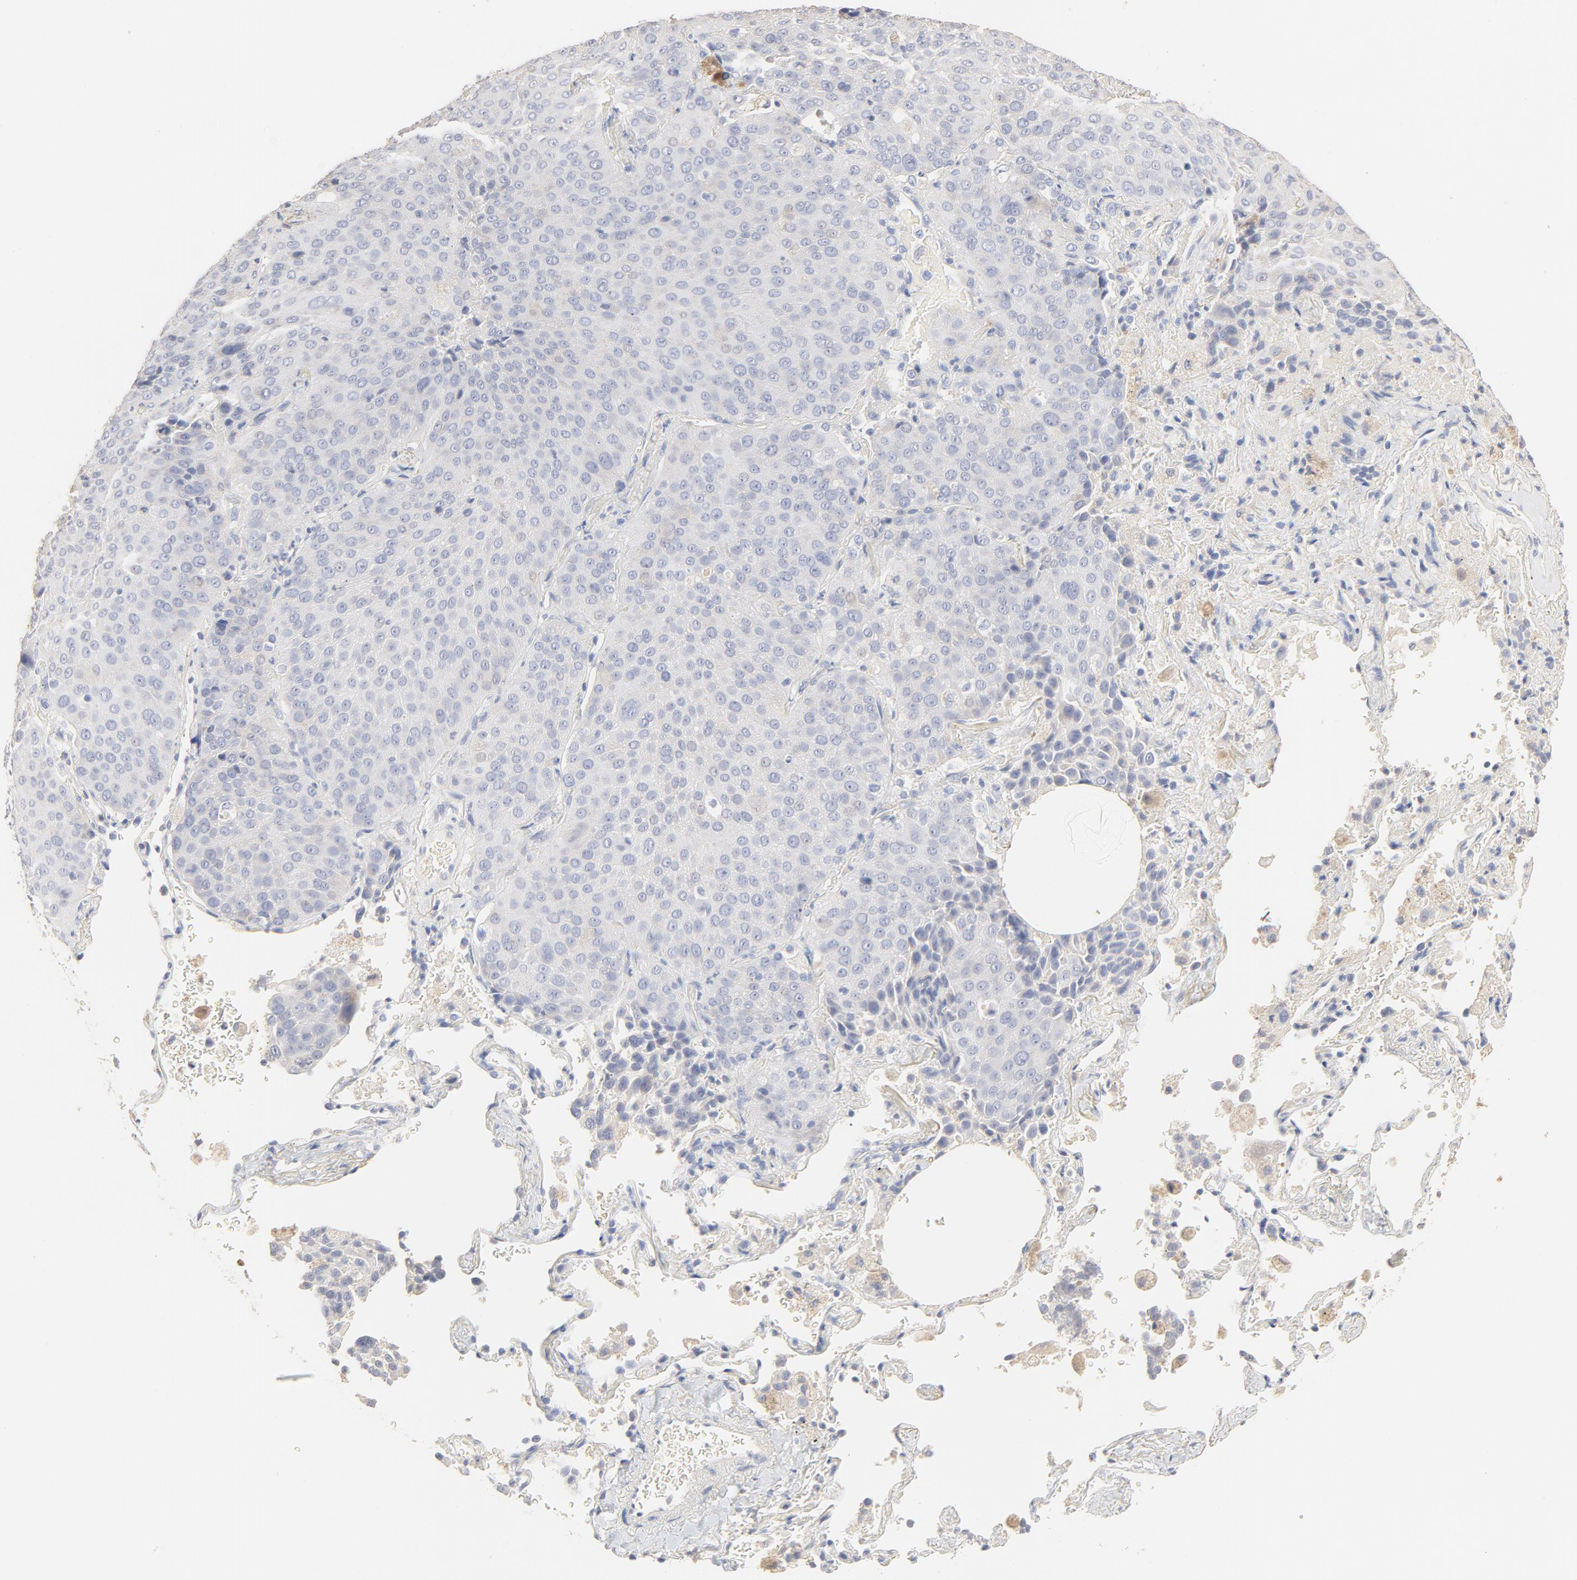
{"staining": {"intensity": "negative", "quantity": "none", "location": "none"}, "tissue": "lung cancer", "cell_type": "Tumor cells", "image_type": "cancer", "snomed": [{"axis": "morphology", "description": "Squamous cell carcinoma, NOS"}, {"axis": "topography", "description": "Lung"}], "caption": "Tumor cells show no significant protein staining in lung squamous cell carcinoma.", "gene": "FCGBP", "patient": {"sex": "male", "age": 54}}